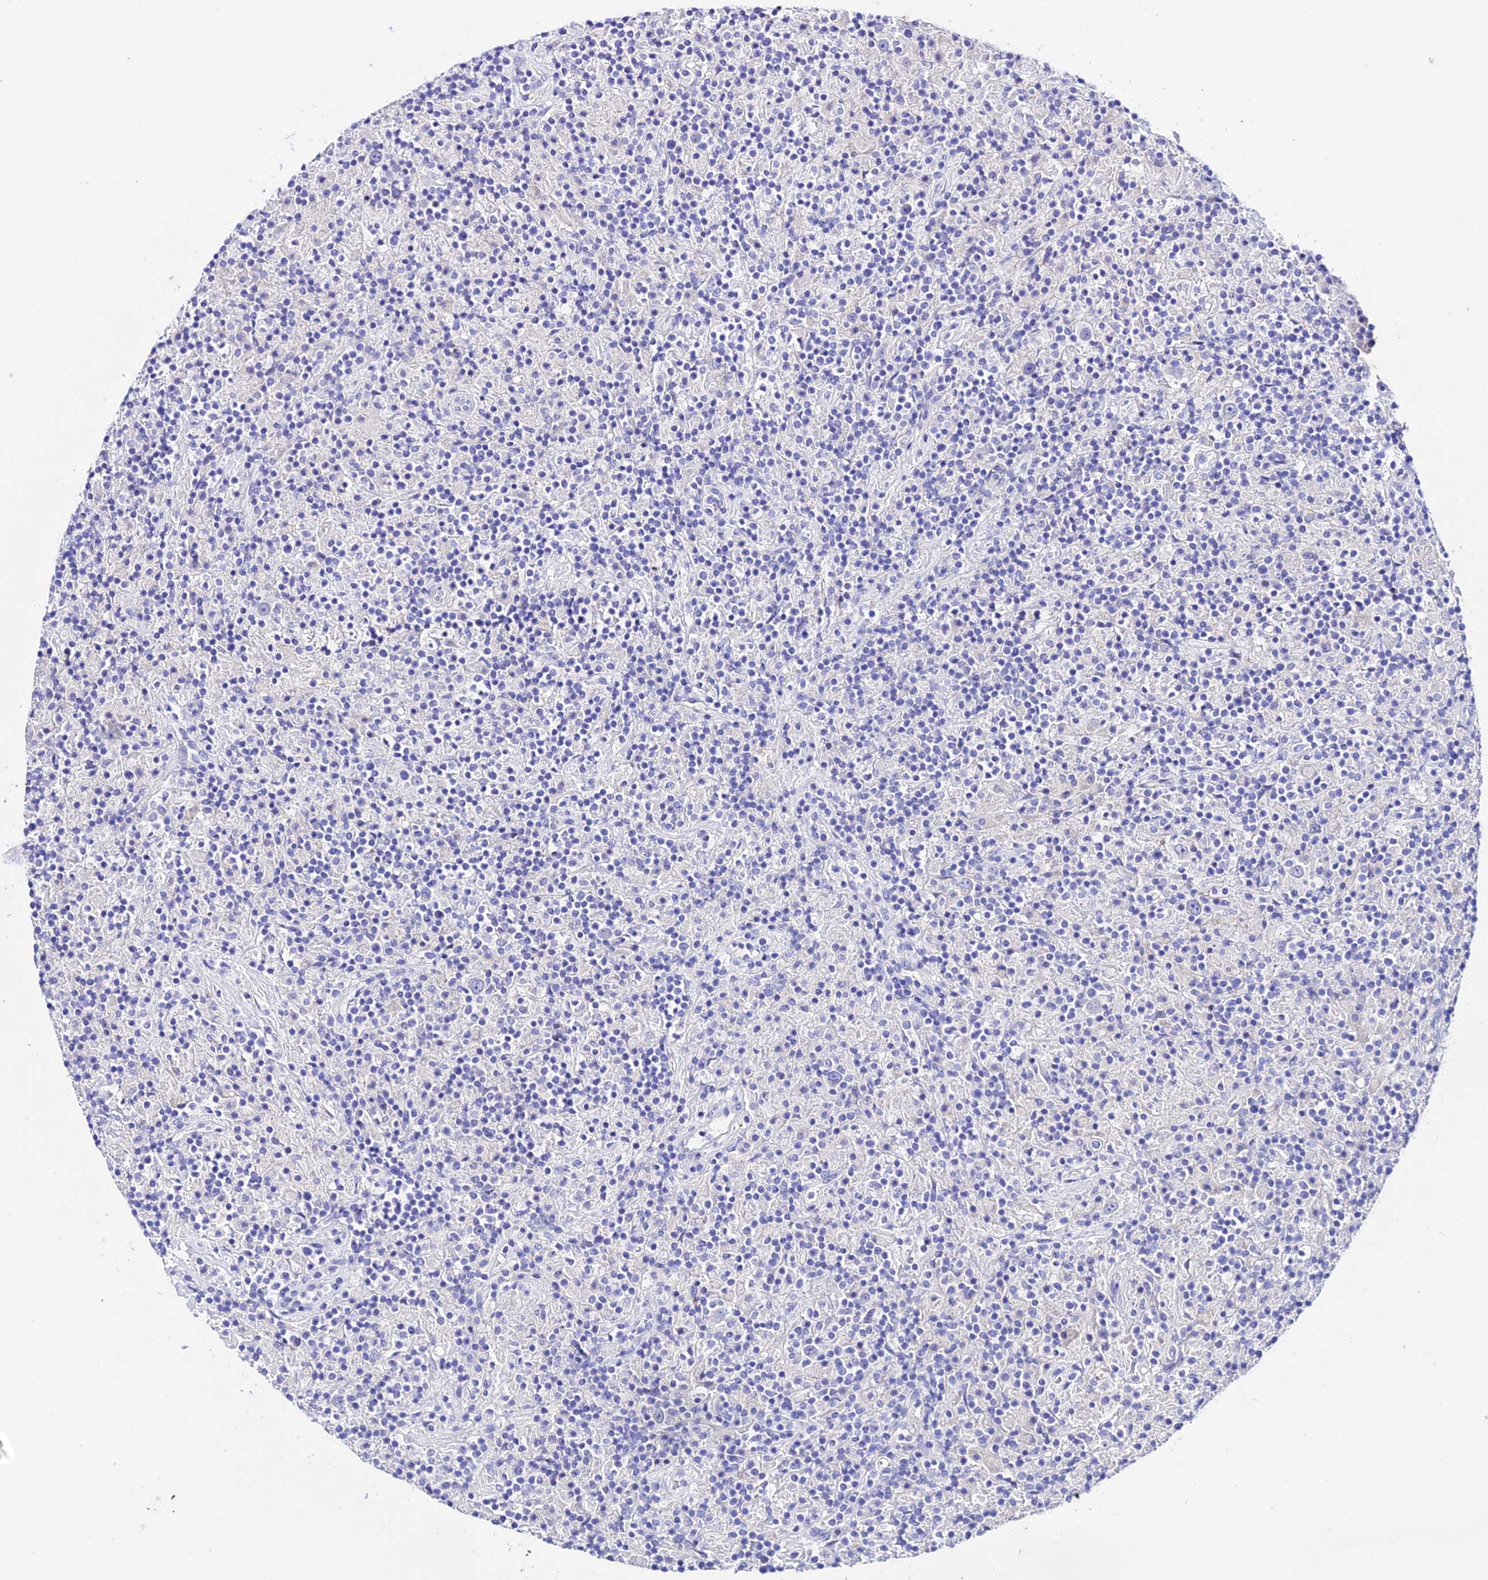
{"staining": {"intensity": "negative", "quantity": "none", "location": "none"}, "tissue": "lymphoma", "cell_type": "Tumor cells", "image_type": "cancer", "snomed": [{"axis": "morphology", "description": "Hodgkin's disease, NOS"}, {"axis": "topography", "description": "Lymph node"}], "caption": "Immunohistochemistry (IHC) histopathology image of neoplastic tissue: human lymphoma stained with DAB (3,3'-diaminobenzidine) demonstrates no significant protein staining in tumor cells.", "gene": "TMEM117", "patient": {"sex": "male", "age": 70}}